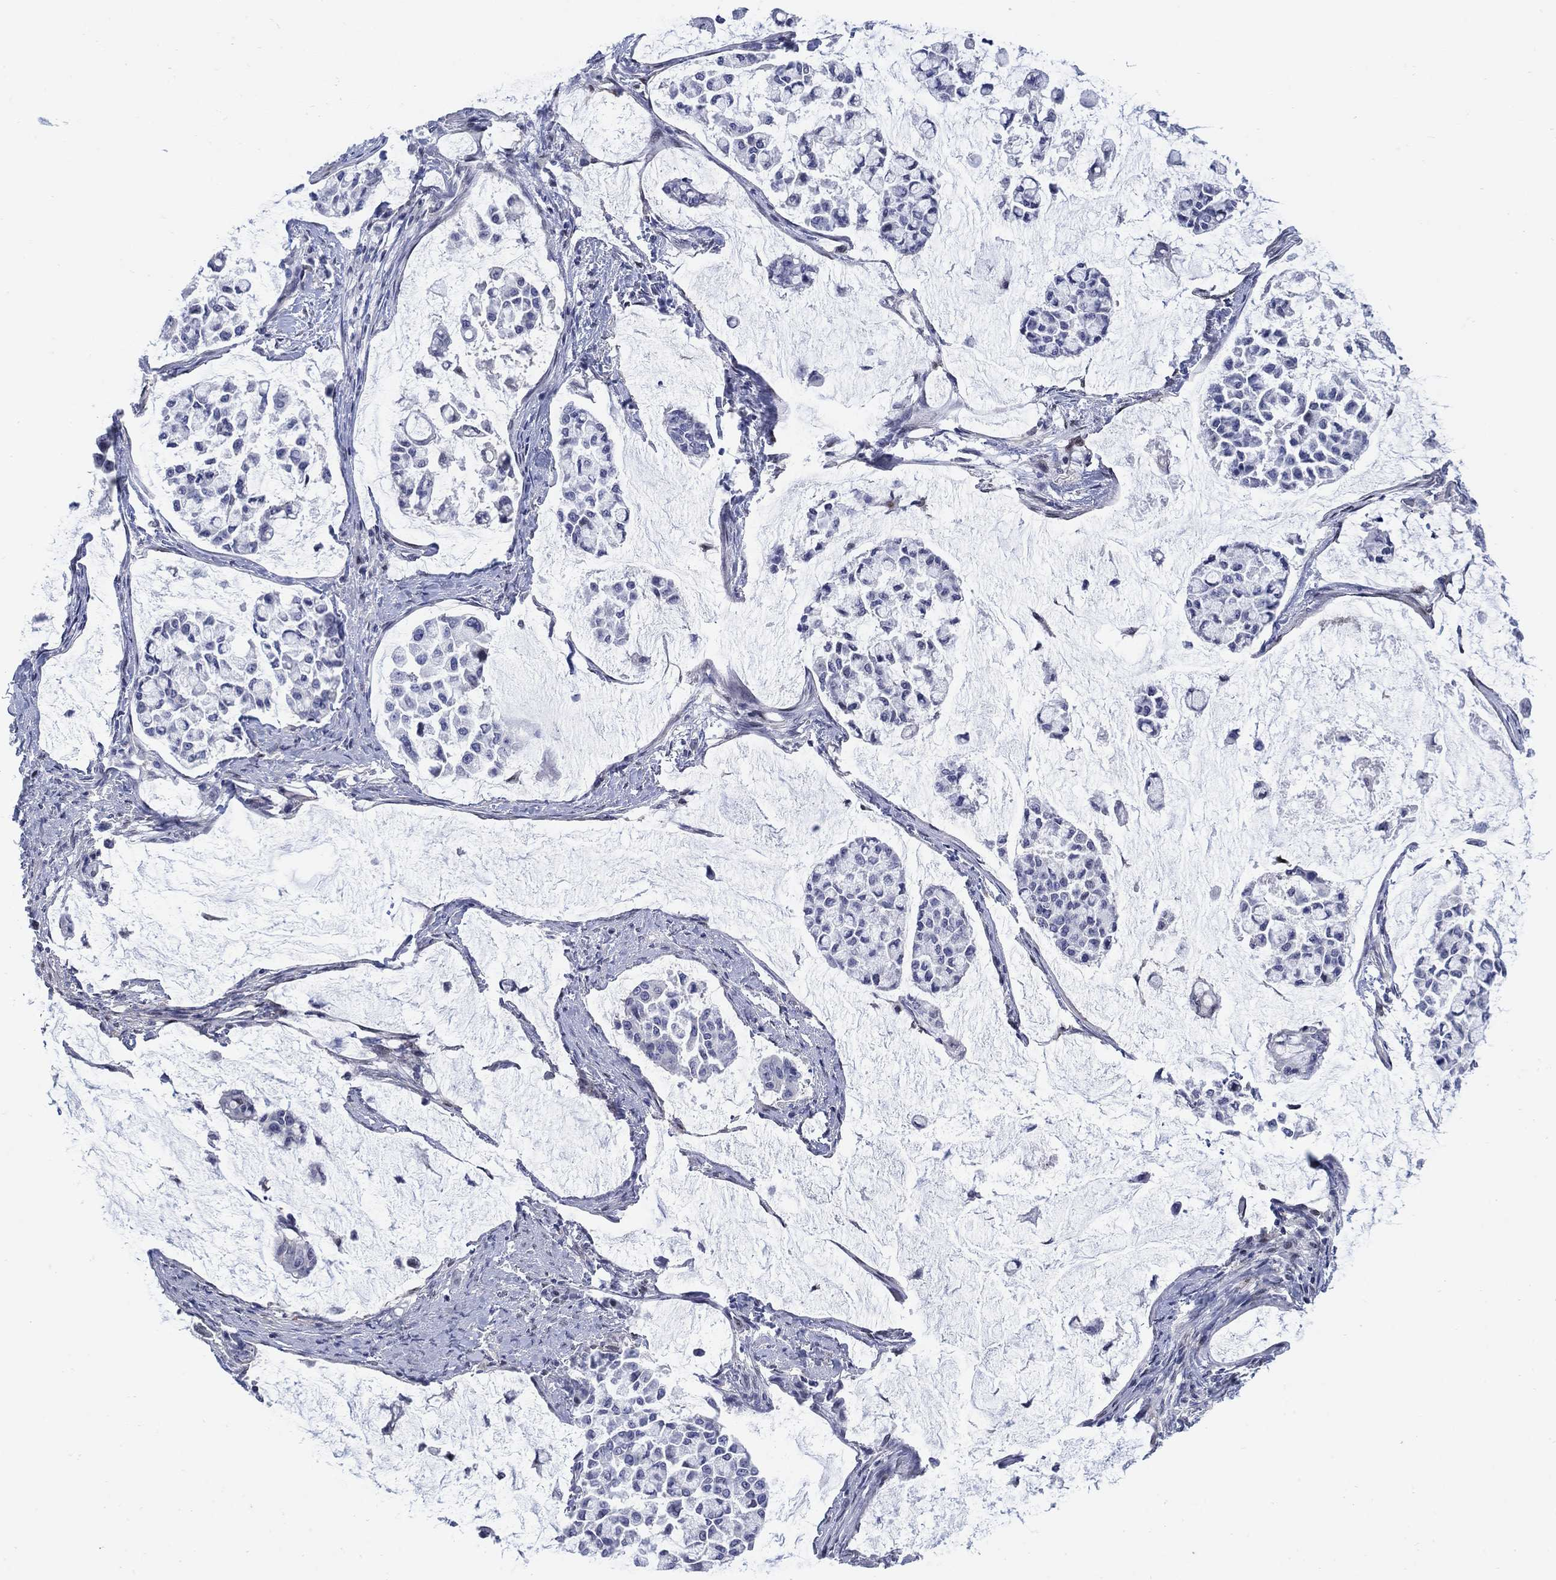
{"staining": {"intensity": "negative", "quantity": "none", "location": "none"}, "tissue": "stomach cancer", "cell_type": "Tumor cells", "image_type": "cancer", "snomed": [{"axis": "morphology", "description": "Adenocarcinoma, NOS"}, {"axis": "topography", "description": "Stomach"}], "caption": "DAB immunohistochemical staining of human stomach cancer shows no significant staining in tumor cells.", "gene": "MYO3A", "patient": {"sex": "male", "age": 82}}